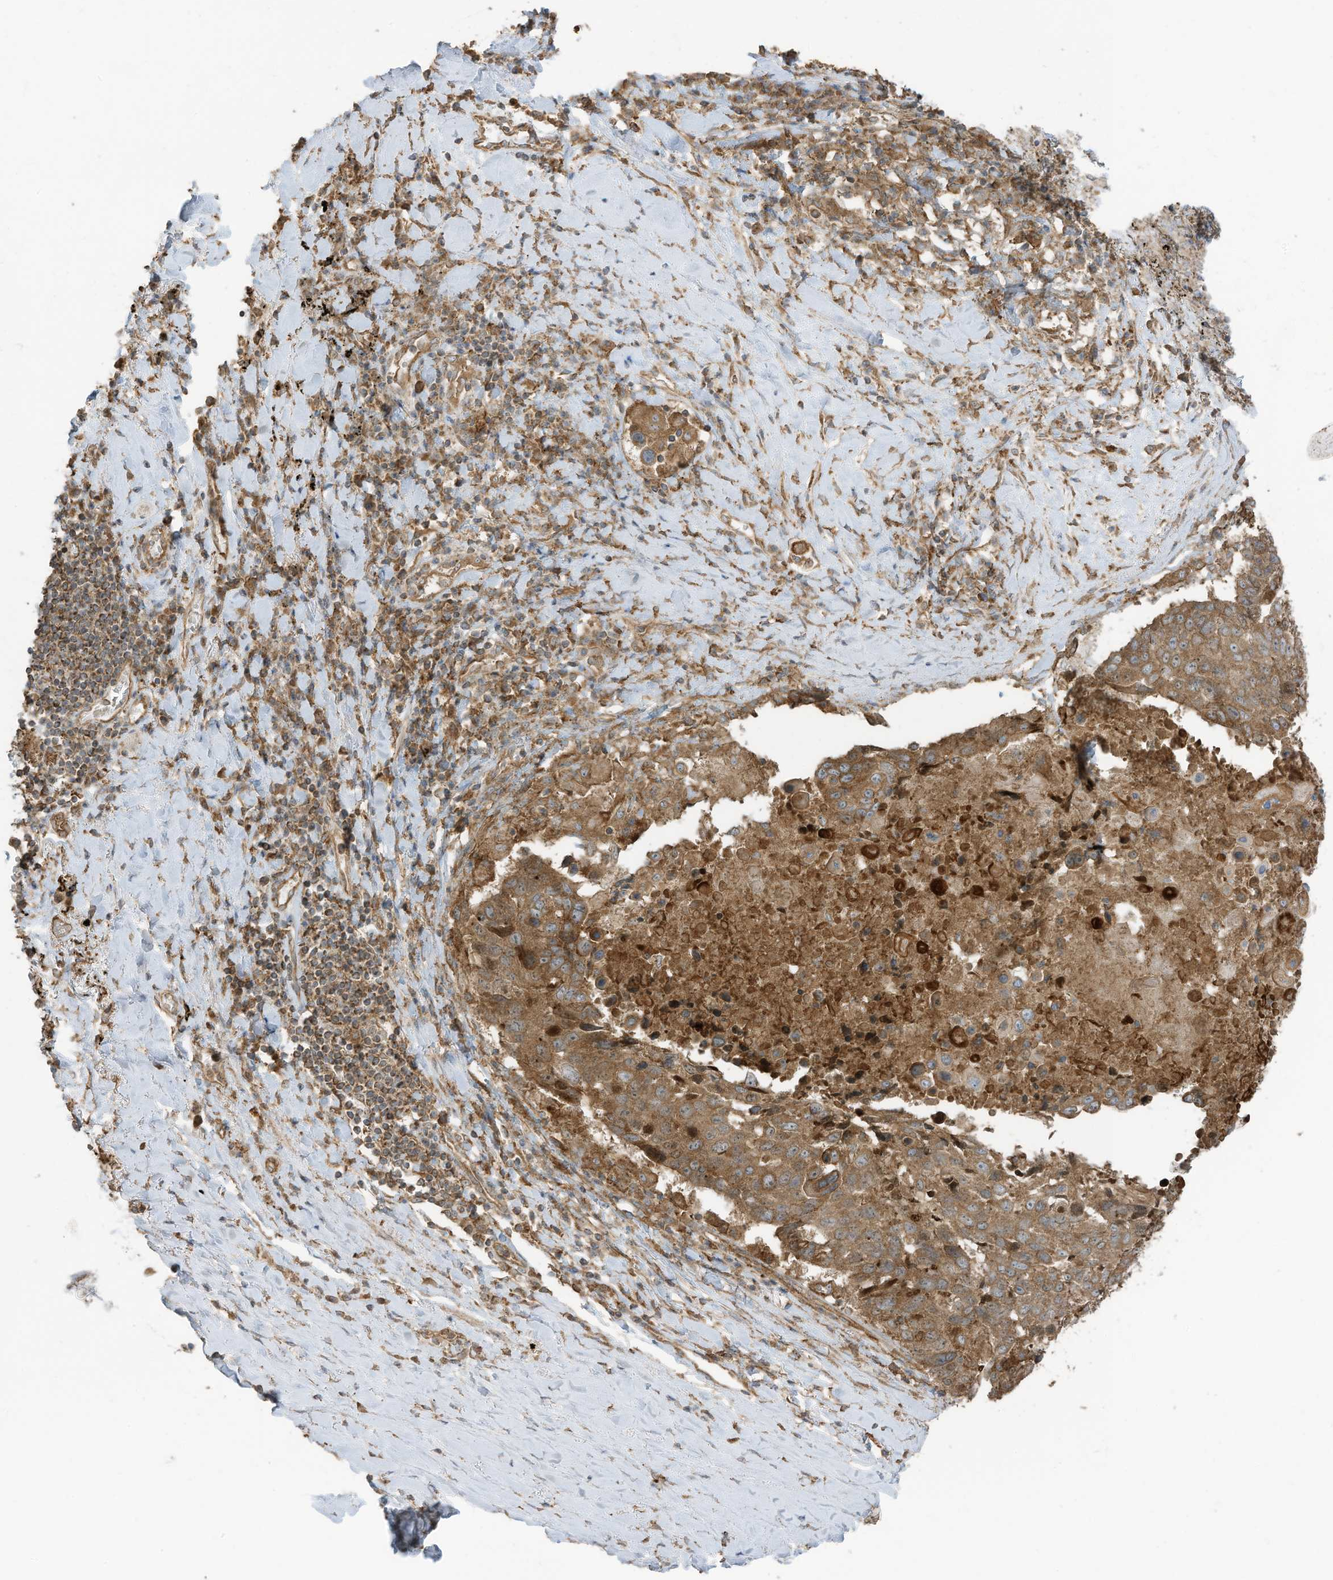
{"staining": {"intensity": "moderate", "quantity": ">75%", "location": "cytoplasmic/membranous"}, "tissue": "lung cancer", "cell_type": "Tumor cells", "image_type": "cancer", "snomed": [{"axis": "morphology", "description": "Squamous cell carcinoma, NOS"}, {"axis": "topography", "description": "Lung"}], "caption": "A photomicrograph of lung cancer stained for a protein displays moderate cytoplasmic/membranous brown staining in tumor cells.", "gene": "CGAS", "patient": {"sex": "male", "age": 66}}